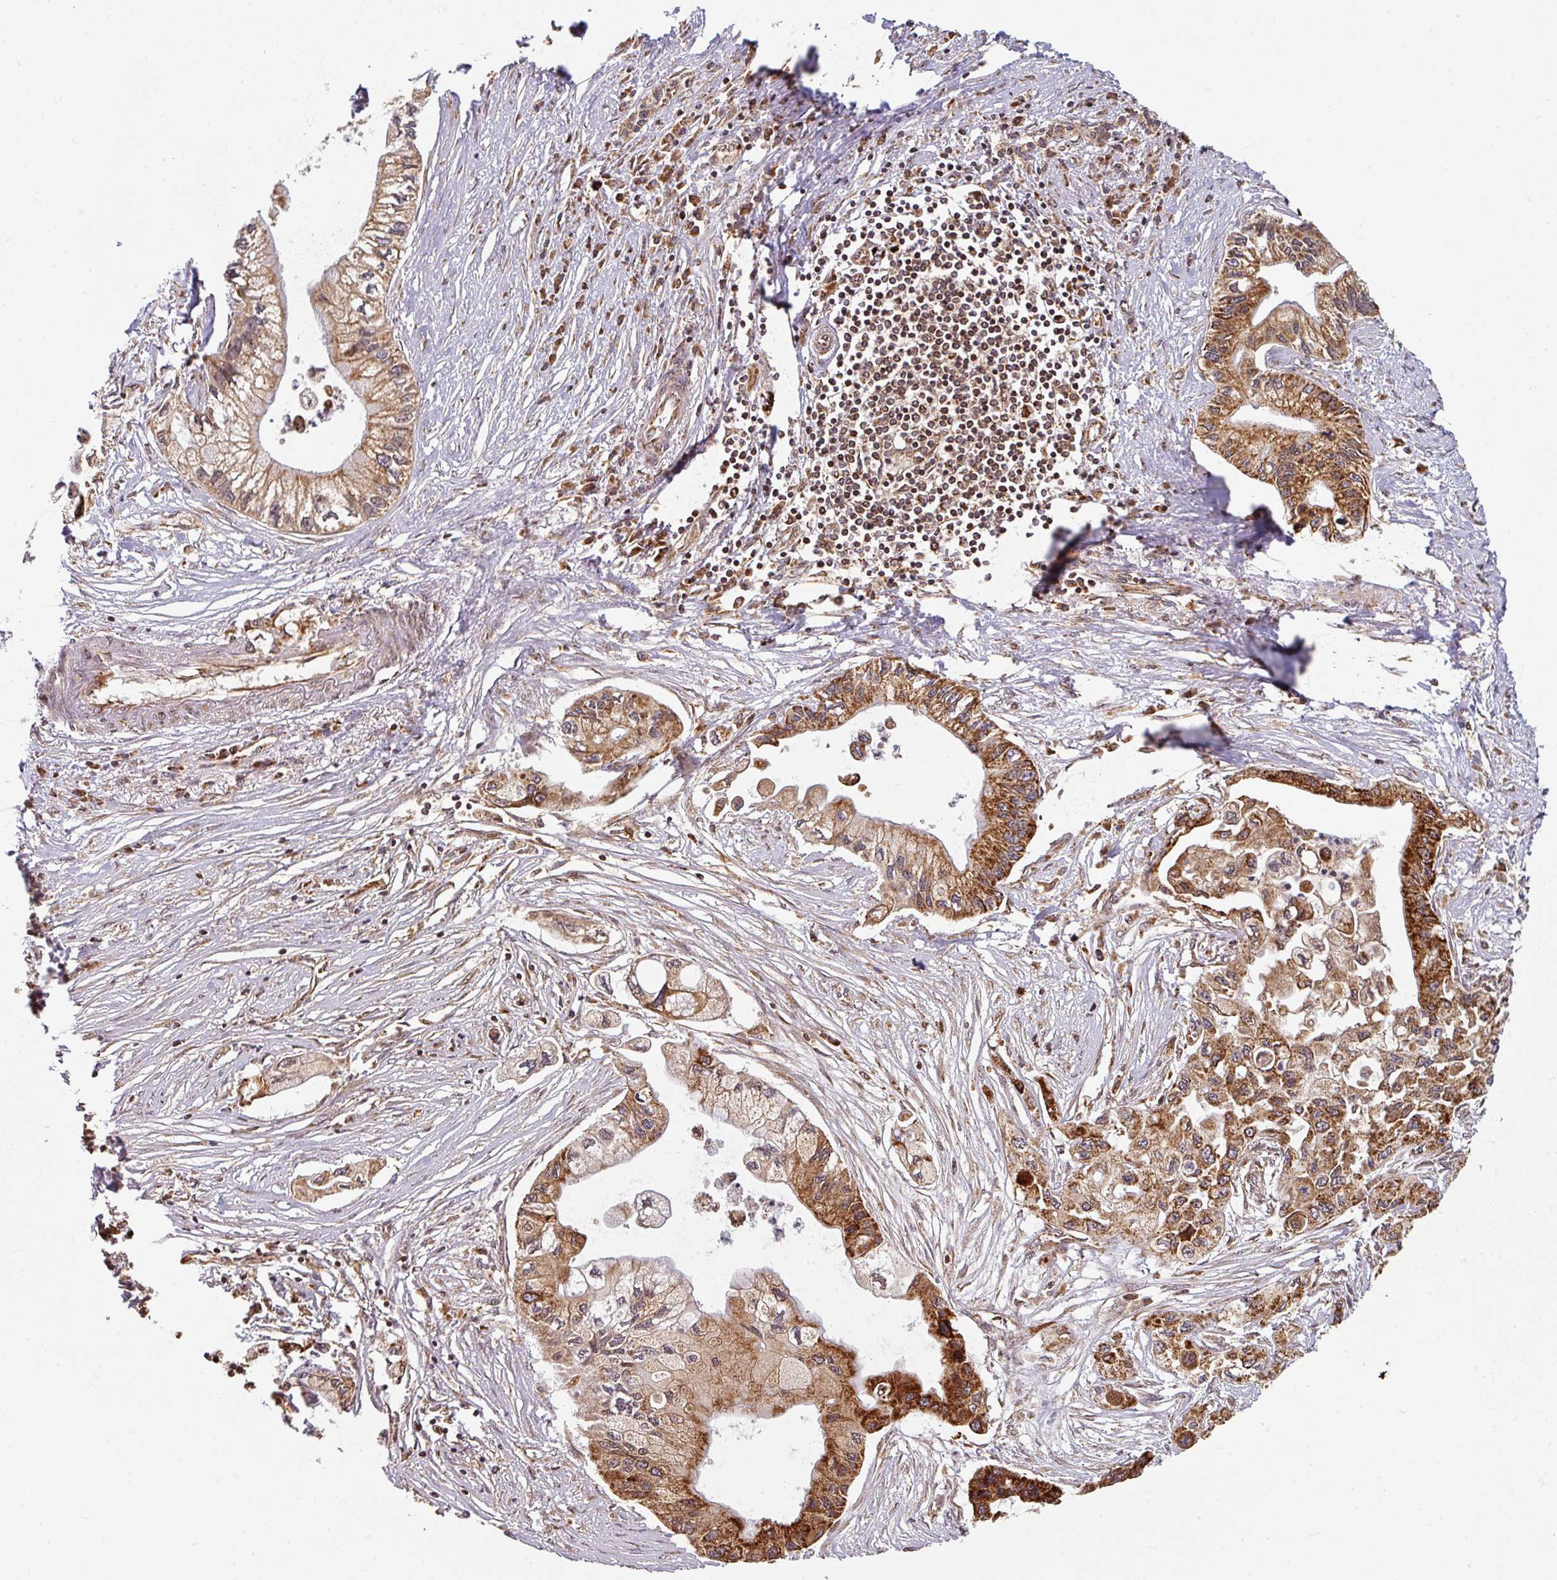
{"staining": {"intensity": "strong", "quantity": ">75%", "location": "cytoplasmic/membranous"}, "tissue": "pancreatic cancer", "cell_type": "Tumor cells", "image_type": "cancer", "snomed": [{"axis": "morphology", "description": "Adenocarcinoma, NOS"}, {"axis": "topography", "description": "Pancreas"}], "caption": "Protein expression by immunohistochemistry reveals strong cytoplasmic/membranous positivity in approximately >75% of tumor cells in pancreatic adenocarcinoma.", "gene": "TRAP1", "patient": {"sex": "male", "age": 61}}